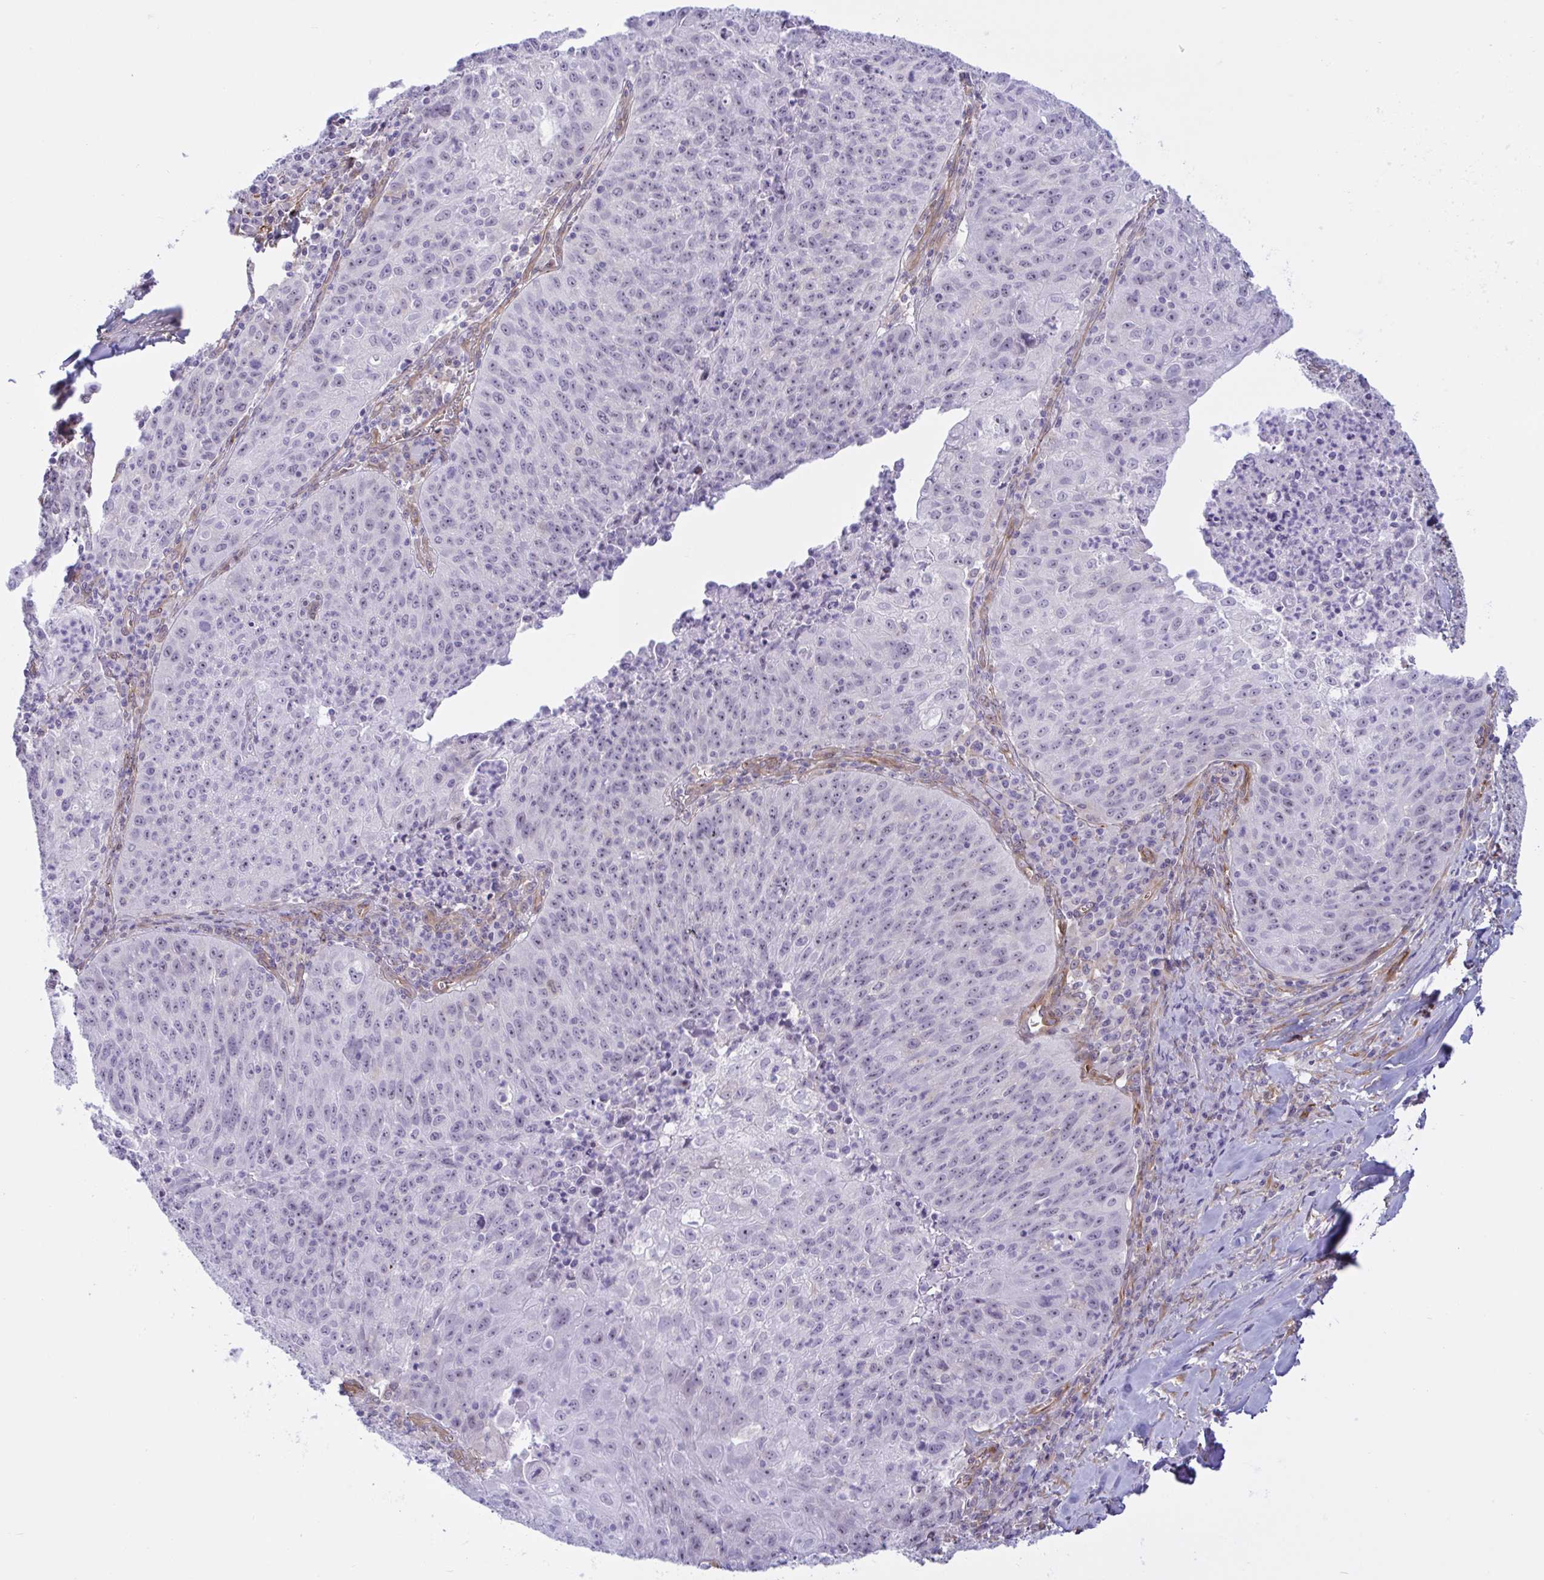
{"staining": {"intensity": "negative", "quantity": "none", "location": "none"}, "tissue": "lung cancer", "cell_type": "Tumor cells", "image_type": "cancer", "snomed": [{"axis": "morphology", "description": "Squamous cell carcinoma, NOS"}, {"axis": "morphology", "description": "Squamous cell carcinoma, metastatic, NOS"}, {"axis": "topography", "description": "Bronchus"}, {"axis": "topography", "description": "Lung"}], "caption": "Protein analysis of lung cancer (squamous cell carcinoma) displays no significant staining in tumor cells.", "gene": "PRRT4", "patient": {"sex": "male", "age": 62}}